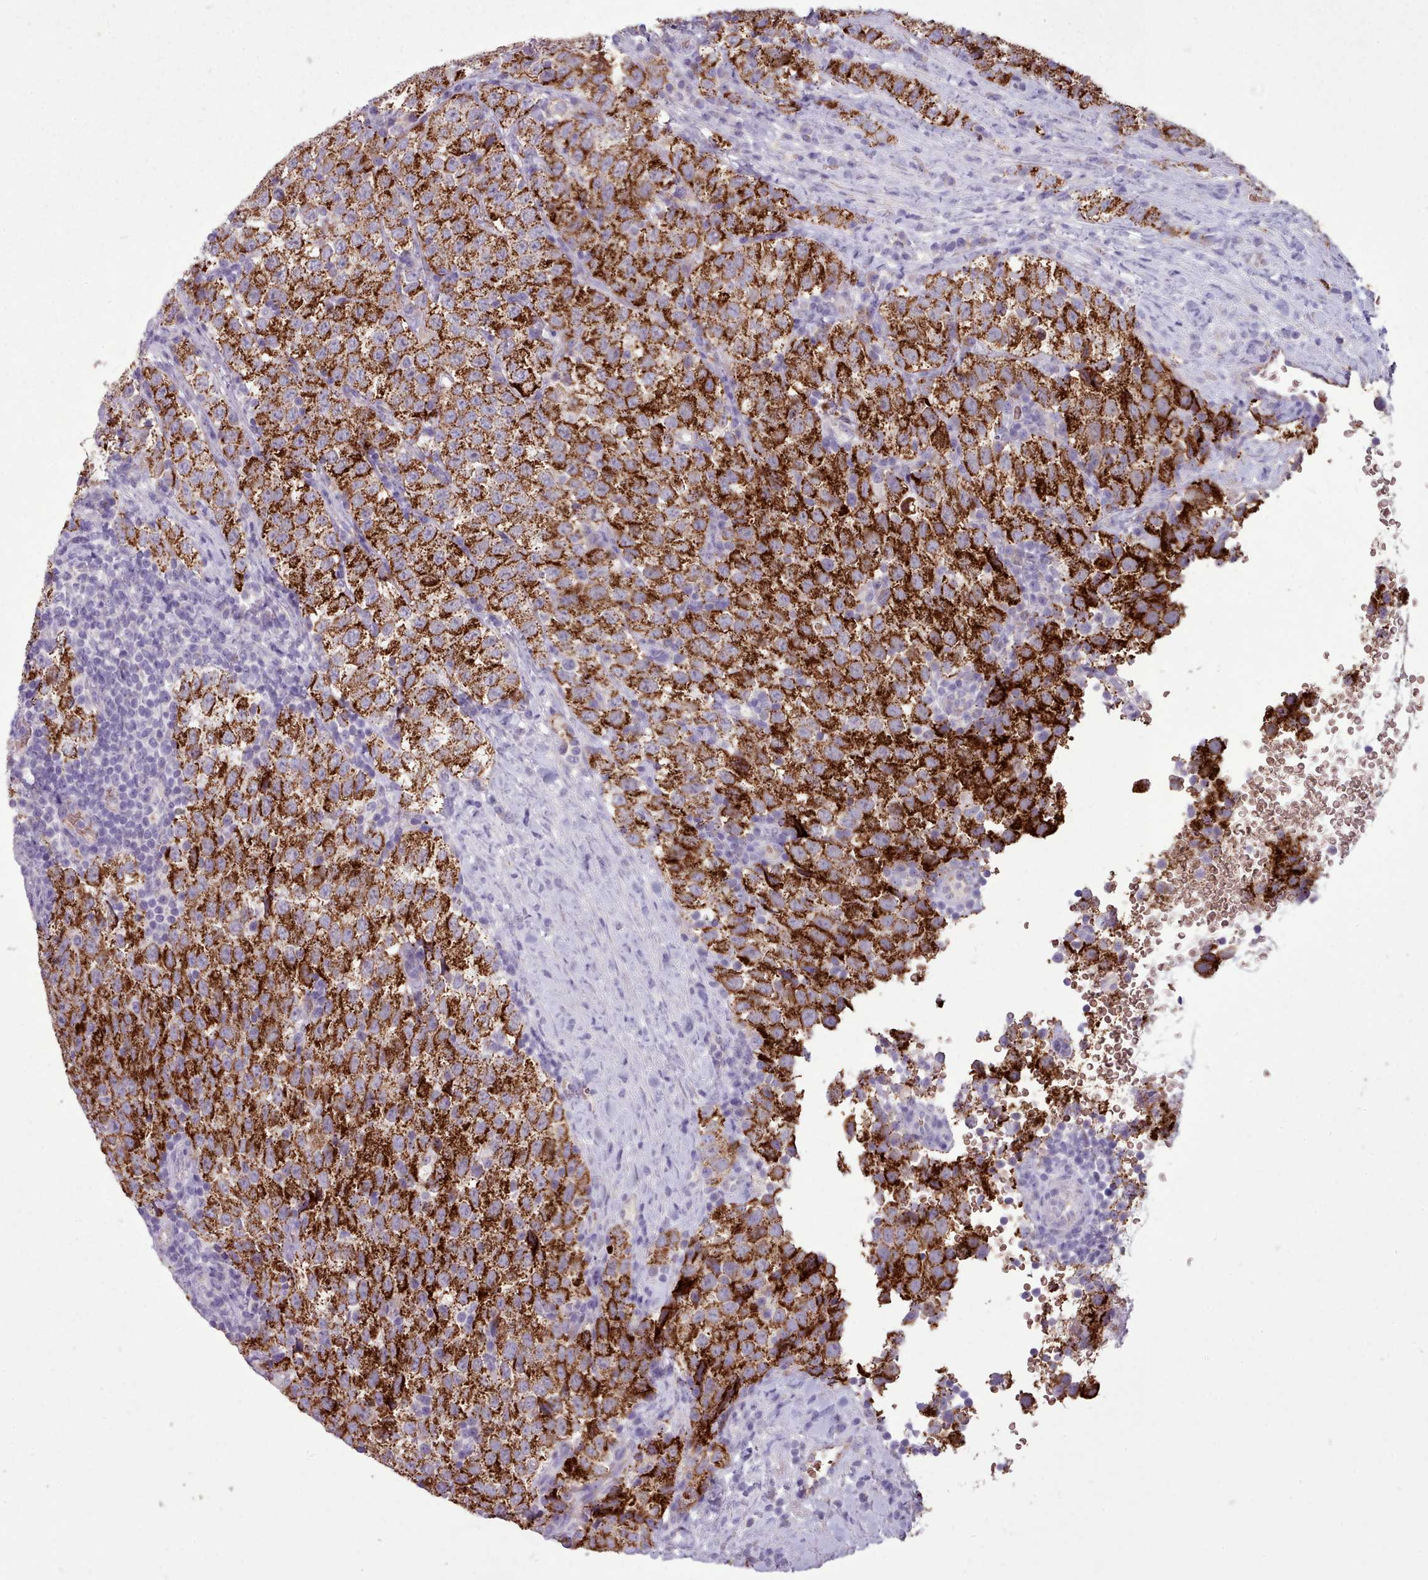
{"staining": {"intensity": "strong", "quantity": ">75%", "location": "cytoplasmic/membranous"}, "tissue": "testis cancer", "cell_type": "Tumor cells", "image_type": "cancer", "snomed": [{"axis": "morphology", "description": "Seminoma, NOS"}, {"axis": "topography", "description": "Testis"}], "caption": "Protein expression analysis of seminoma (testis) displays strong cytoplasmic/membranous positivity in about >75% of tumor cells.", "gene": "AK4", "patient": {"sex": "male", "age": 34}}